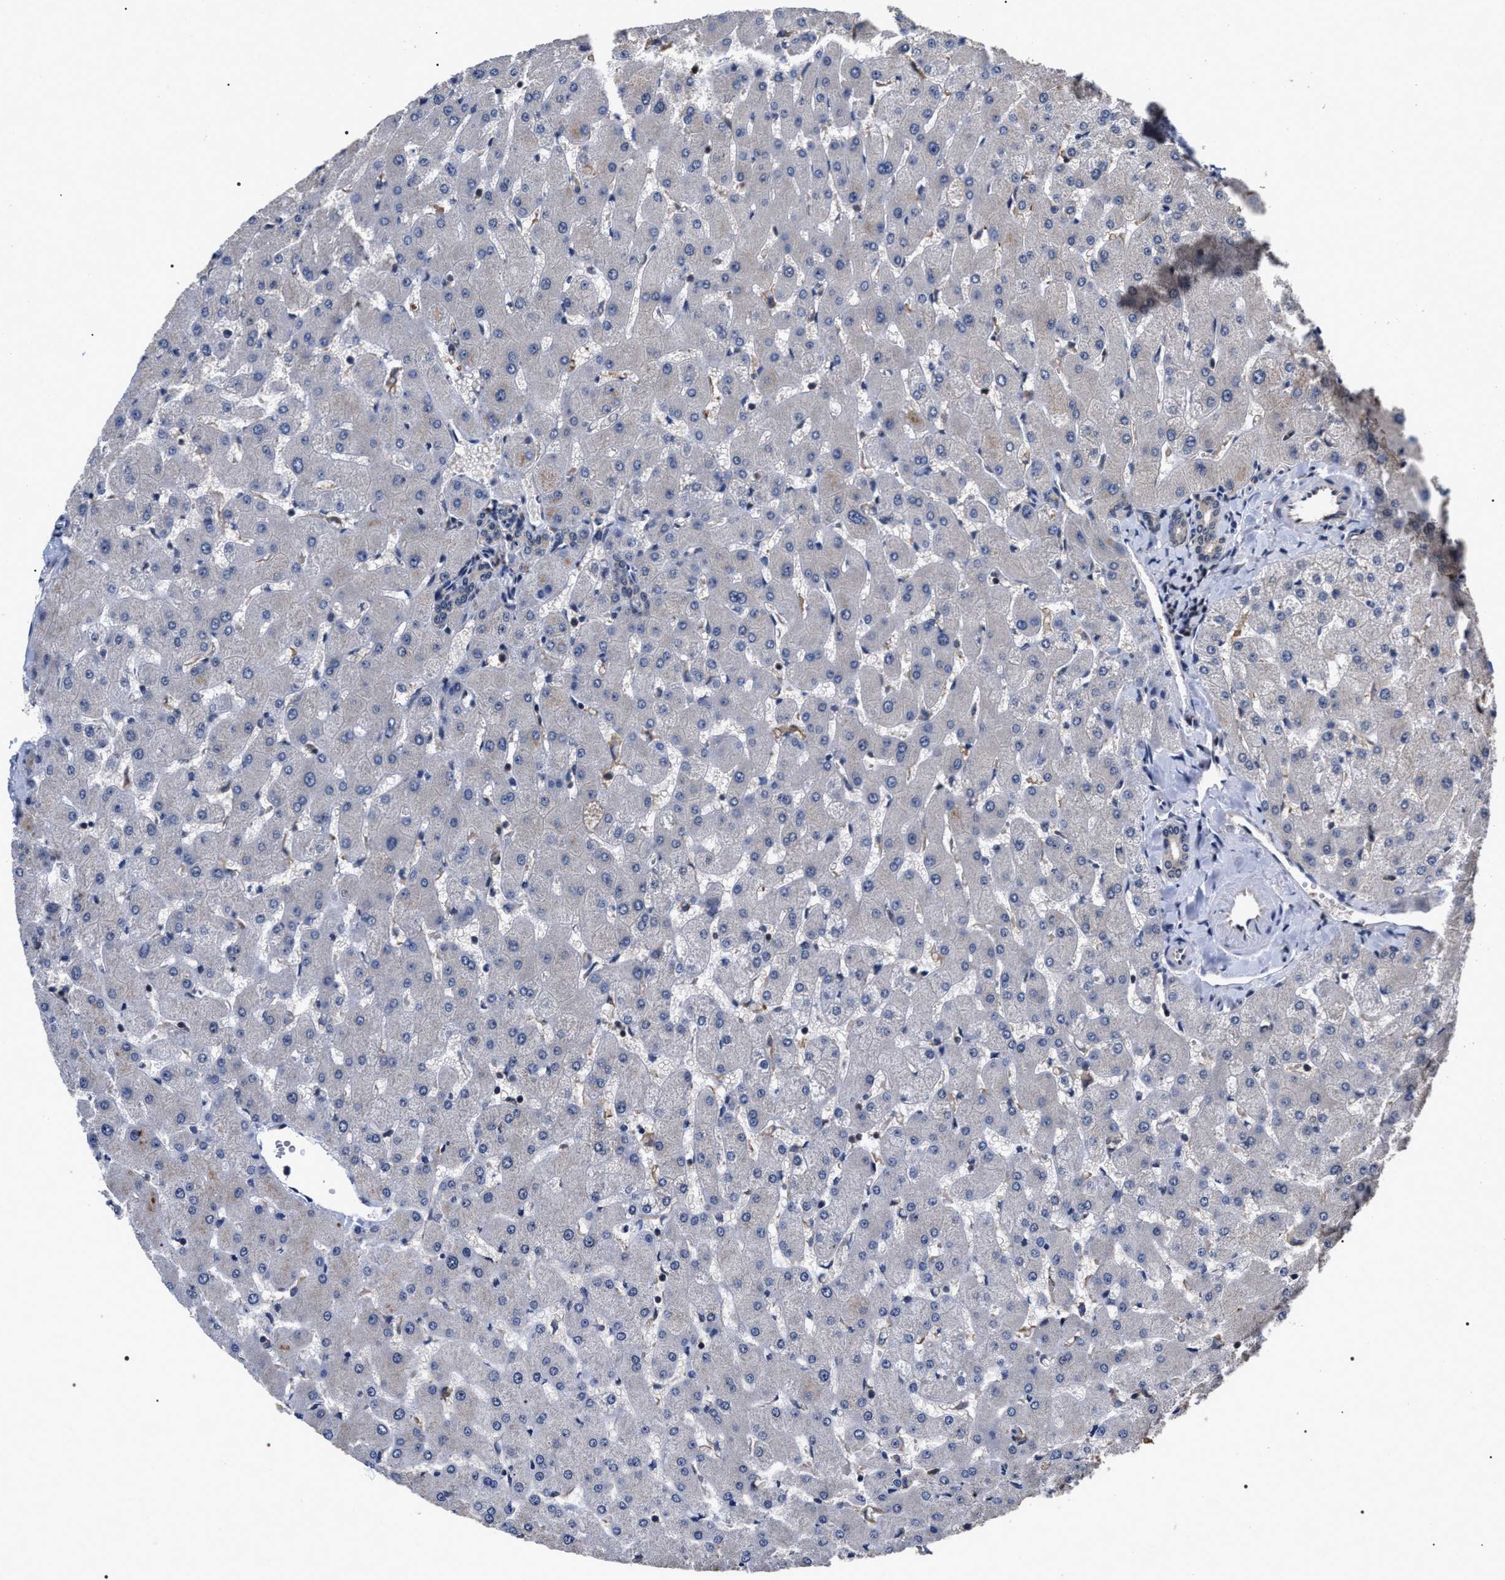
{"staining": {"intensity": "weak", "quantity": "25%-75%", "location": "cytoplasmic/membranous"}, "tissue": "liver", "cell_type": "Cholangiocytes", "image_type": "normal", "snomed": [{"axis": "morphology", "description": "Normal tissue, NOS"}, {"axis": "topography", "description": "Liver"}], "caption": "This micrograph shows IHC staining of unremarkable human liver, with low weak cytoplasmic/membranous staining in about 25%-75% of cholangiocytes.", "gene": "UPF3A", "patient": {"sex": "female", "age": 63}}